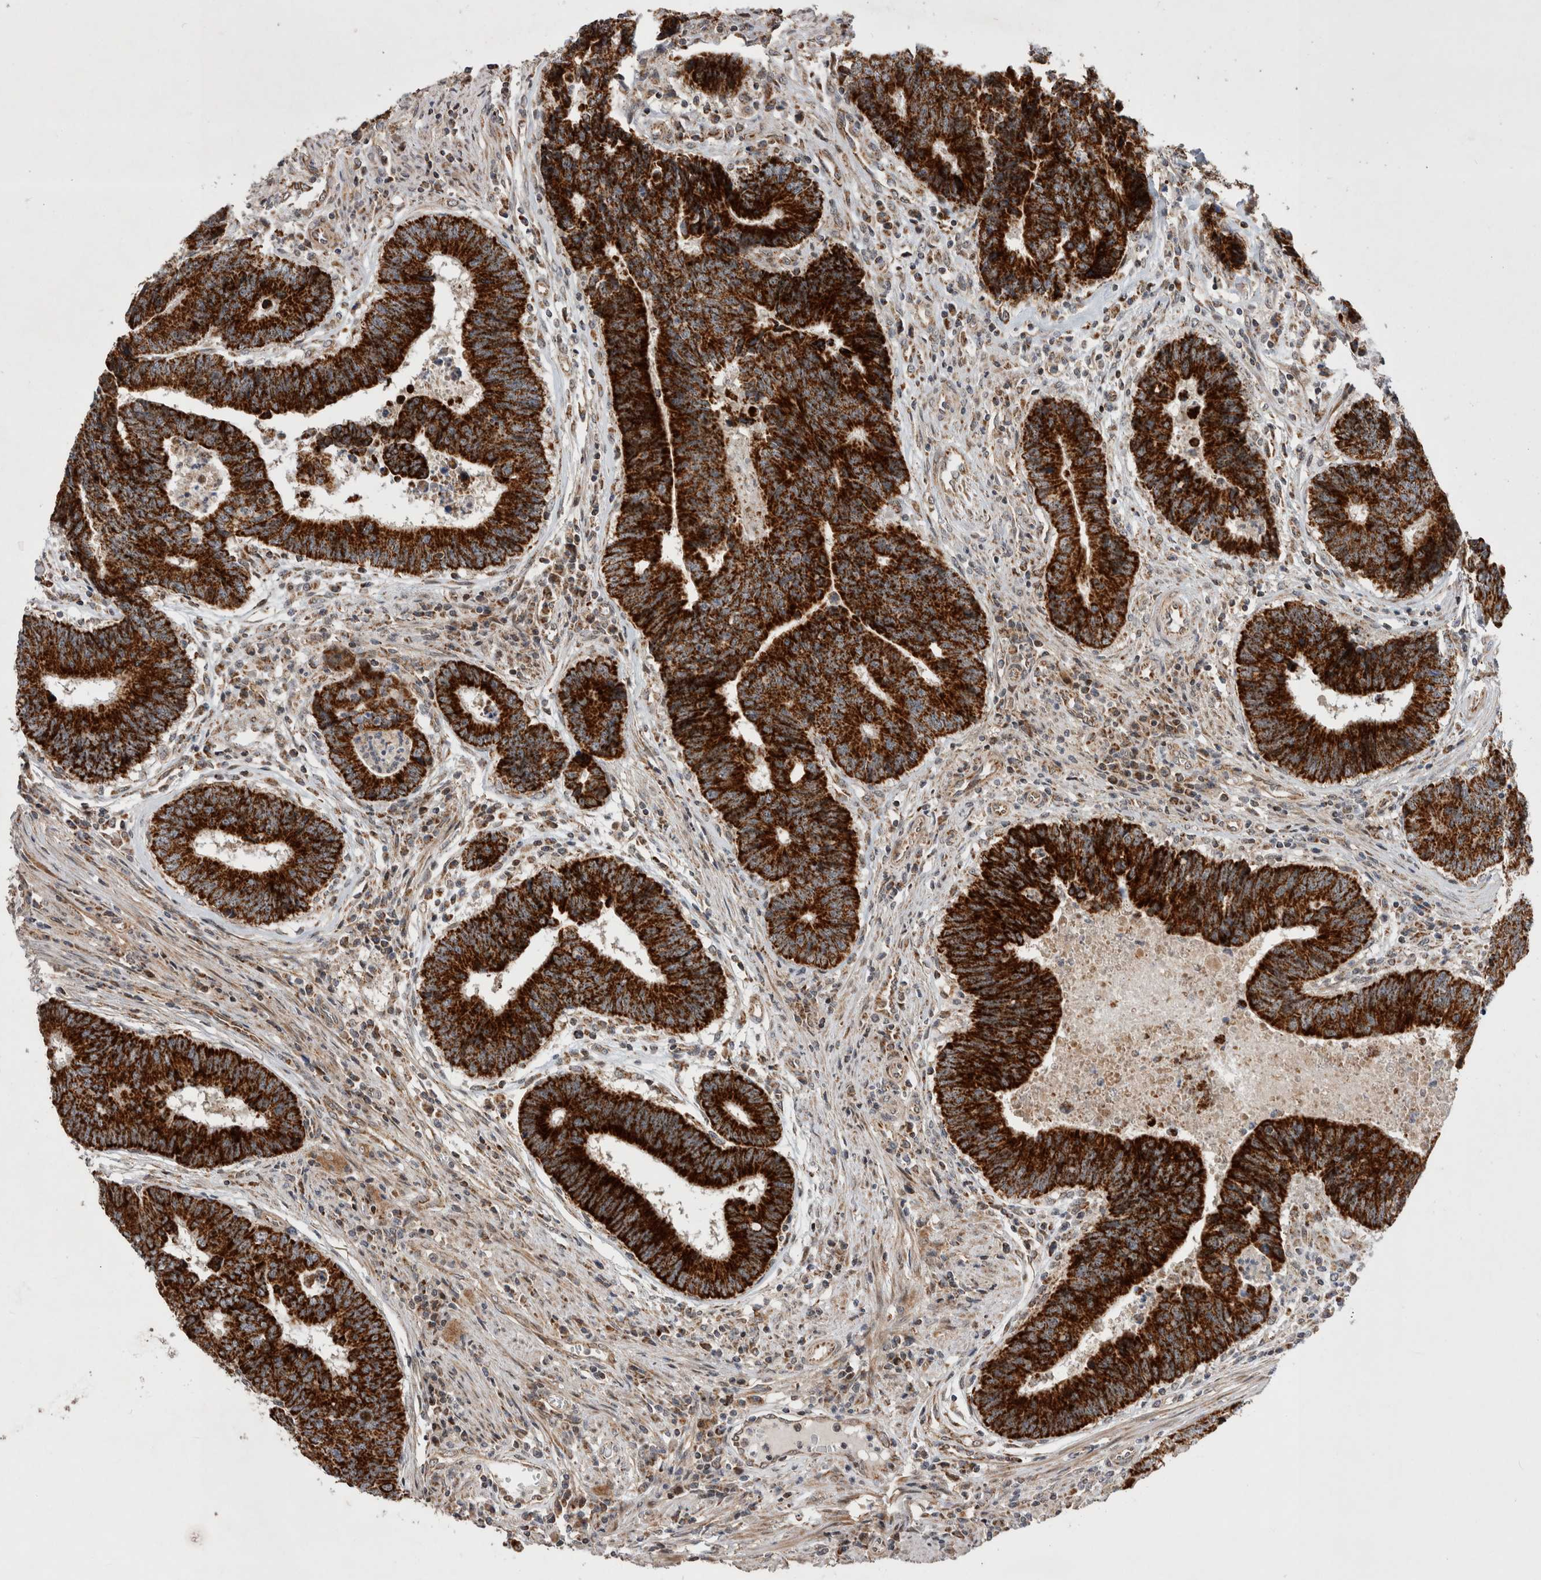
{"staining": {"intensity": "strong", "quantity": ">75%", "location": "cytoplasmic/membranous"}, "tissue": "colorectal cancer", "cell_type": "Tumor cells", "image_type": "cancer", "snomed": [{"axis": "morphology", "description": "Adenocarcinoma, NOS"}, {"axis": "topography", "description": "Rectum"}], "caption": "Human adenocarcinoma (colorectal) stained for a protein (brown) reveals strong cytoplasmic/membranous positive expression in about >75% of tumor cells.", "gene": "MRPL37", "patient": {"sex": "male", "age": 84}}